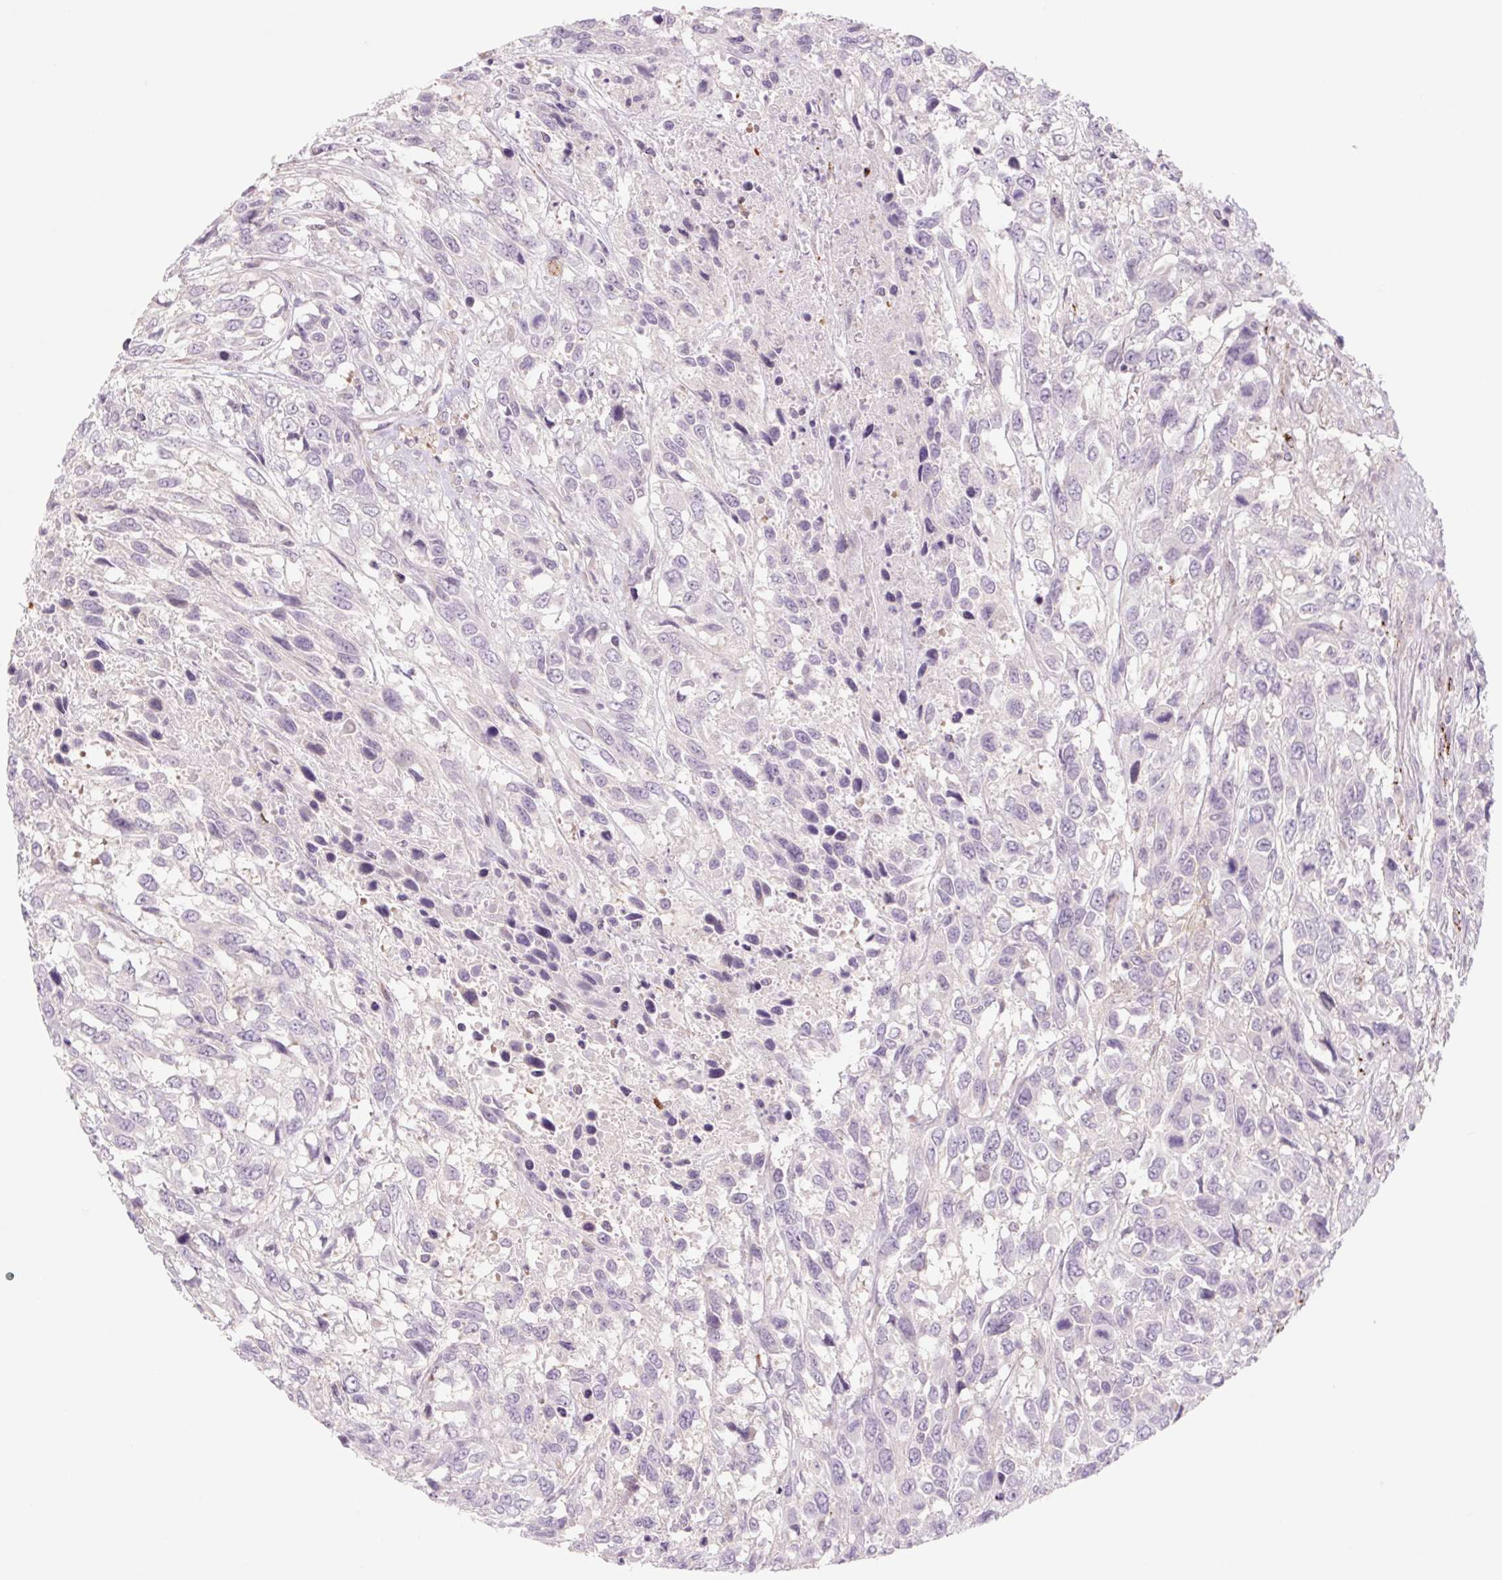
{"staining": {"intensity": "negative", "quantity": "none", "location": "none"}, "tissue": "urothelial cancer", "cell_type": "Tumor cells", "image_type": "cancer", "snomed": [{"axis": "morphology", "description": "Urothelial carcinoma, High grade"}, {"axis": "topography", "description": "Urinary bladder"}], "caption": "This is an IHC image of human high-grade urothelial carcinoma. There is no expression in tumor cells.", "gene": "MS4A13", "patient": {"sex": "female", "age": 70}}